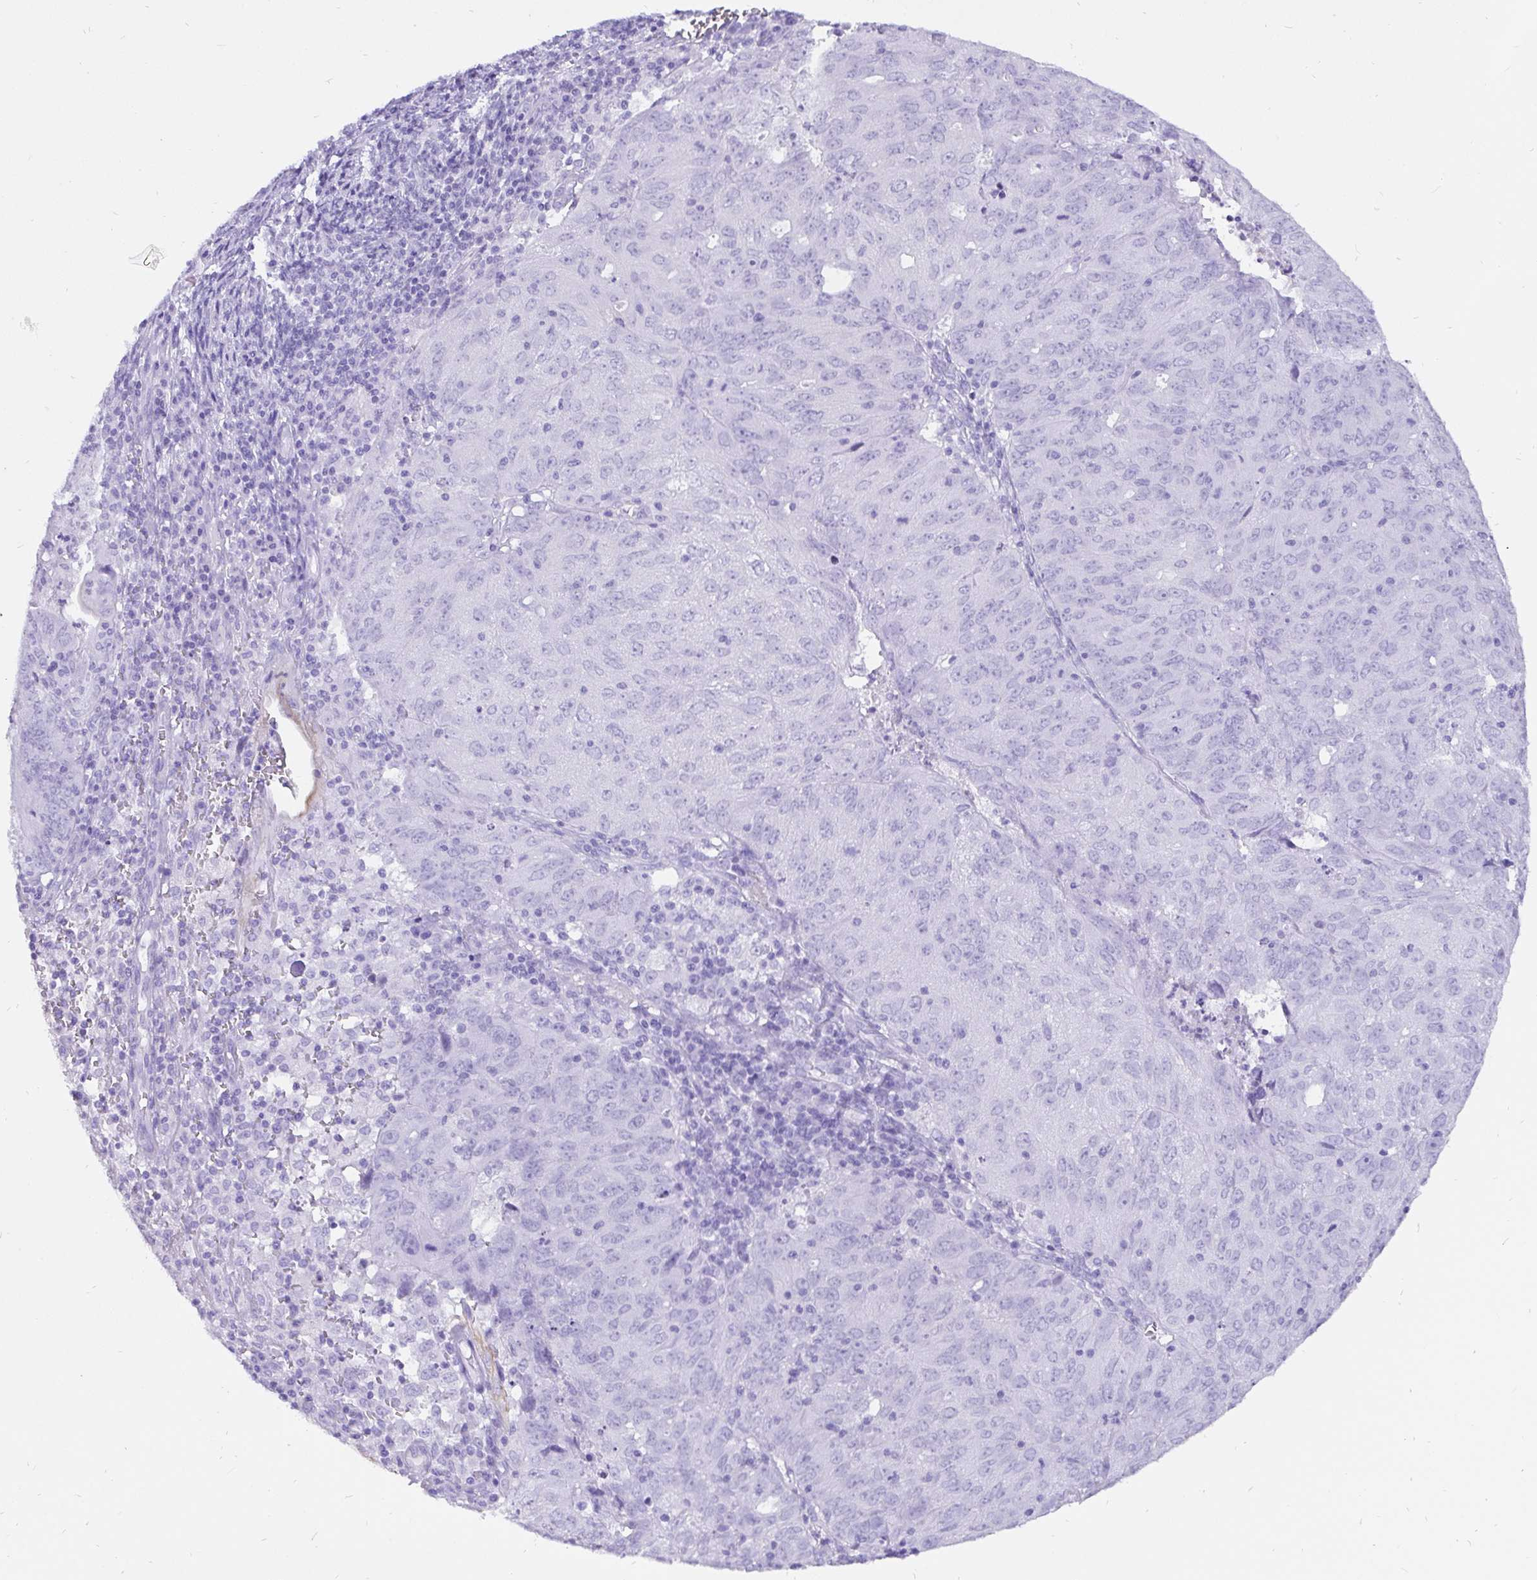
{"staining": {"intensity": "negative", "quantity": "none", "location": "none"}, "tissue": "cervical cancer", "cell_type": "Tumor cells", "image_type": "cancer", "snomed": [{"axis": "morphology", "description": "Adenocarcinoma, NOS"}, {"axis": "topography", "description": "Cervix"}], "caption": "Tumor cells show no significant protein positivity in cervical adenocarcinoma.", "gene": "KRT13", "patient": {"sex": "female", "age": 56}}